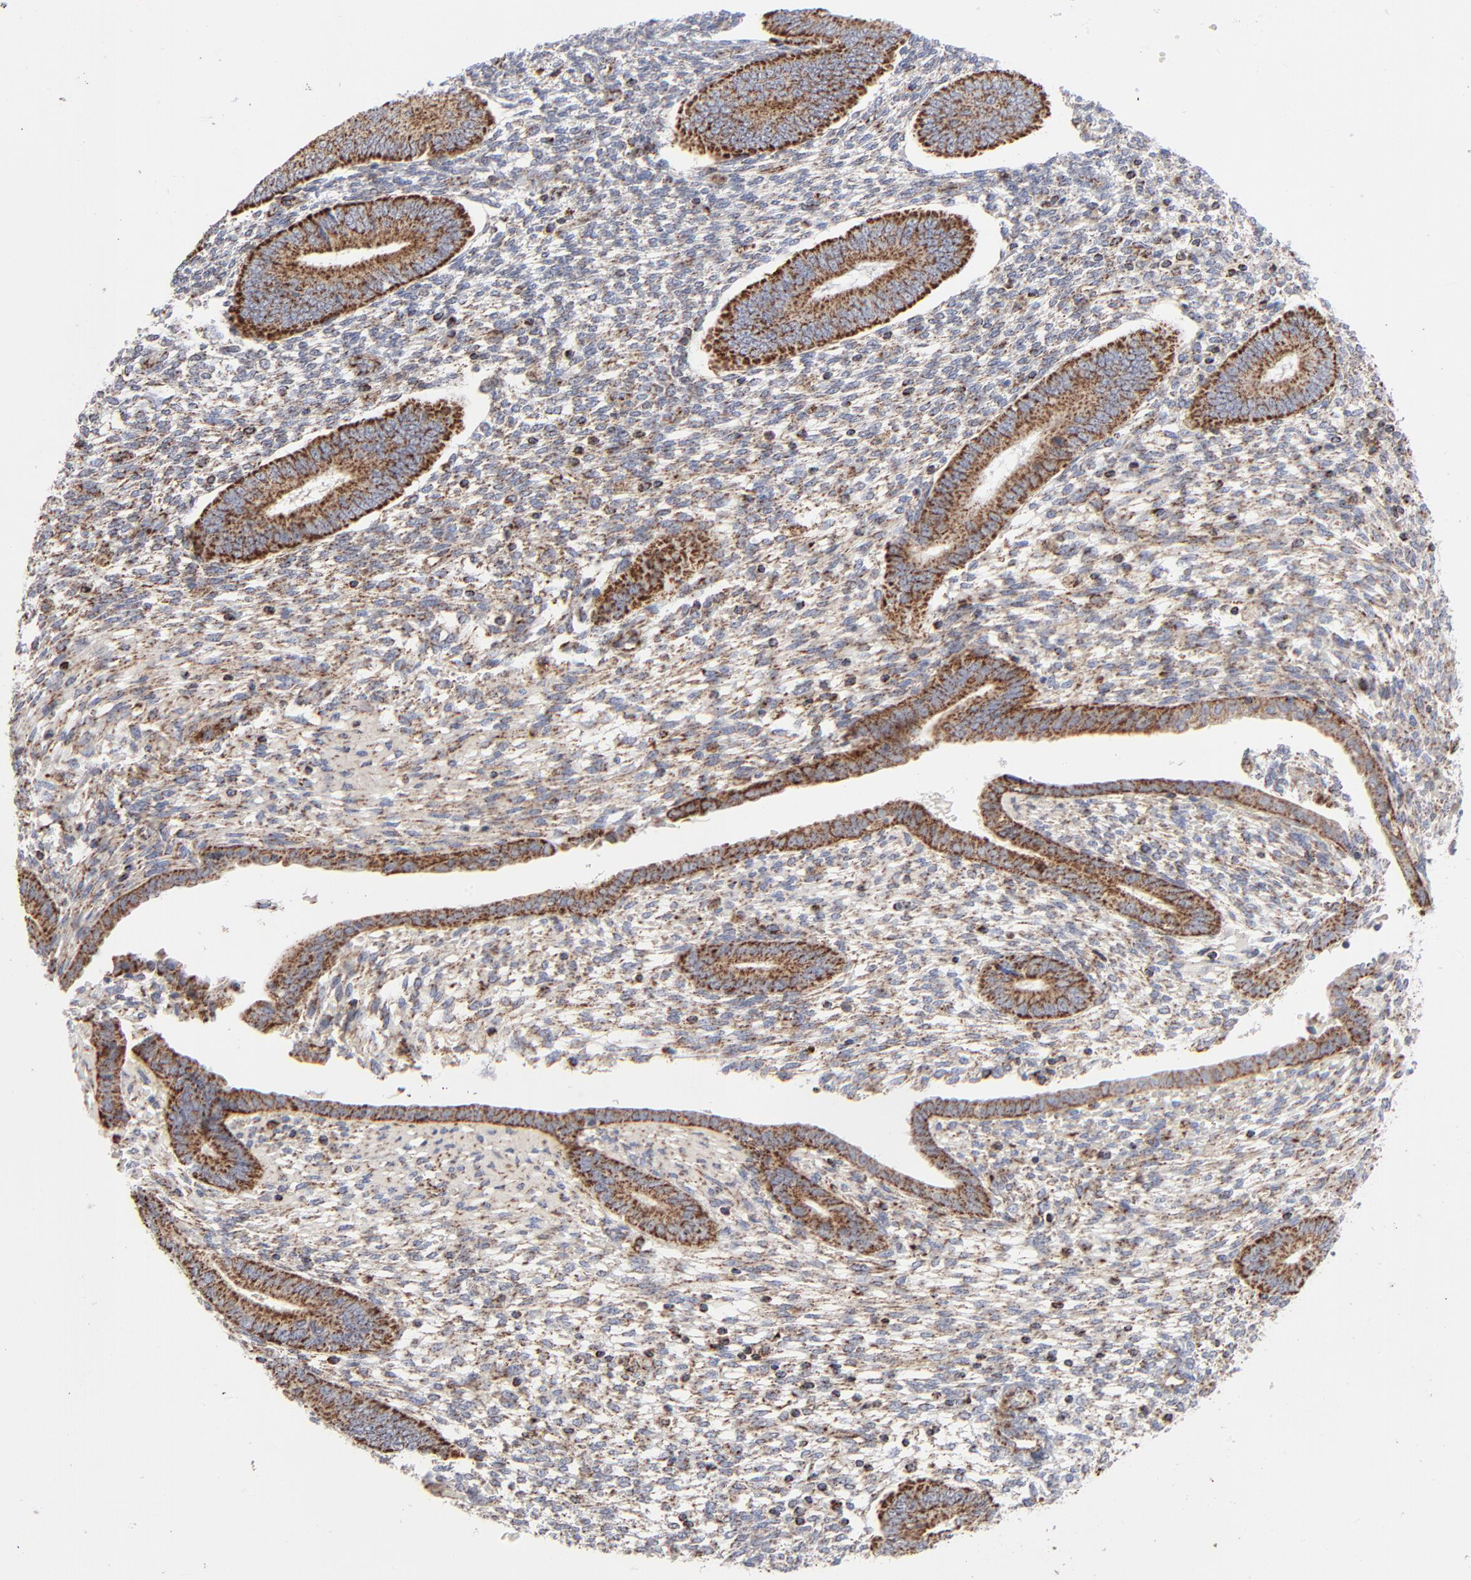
{"staining": {"intensity": "moderate", "quantity": ">75%", "location": "cytoplasmic/membranous"}, "tissue": "endometrium", "cell_type": "Cells in endometrial stroma", "image_type": "normal", "snomed": [{"axis": "morphology", "description": "Normal tissue, NOS"}, {"axis": "topography", "description": "Endometrium"}], "caption": "Immunohistochemical staining of unremarkable human endometrium exhibits medium levels of moderate cytoplasmic/membranous positivity in about >75% of cells in endometrial stroma.", "gene": "ASB3", "patient": {"sex": "female", "age": 42}}